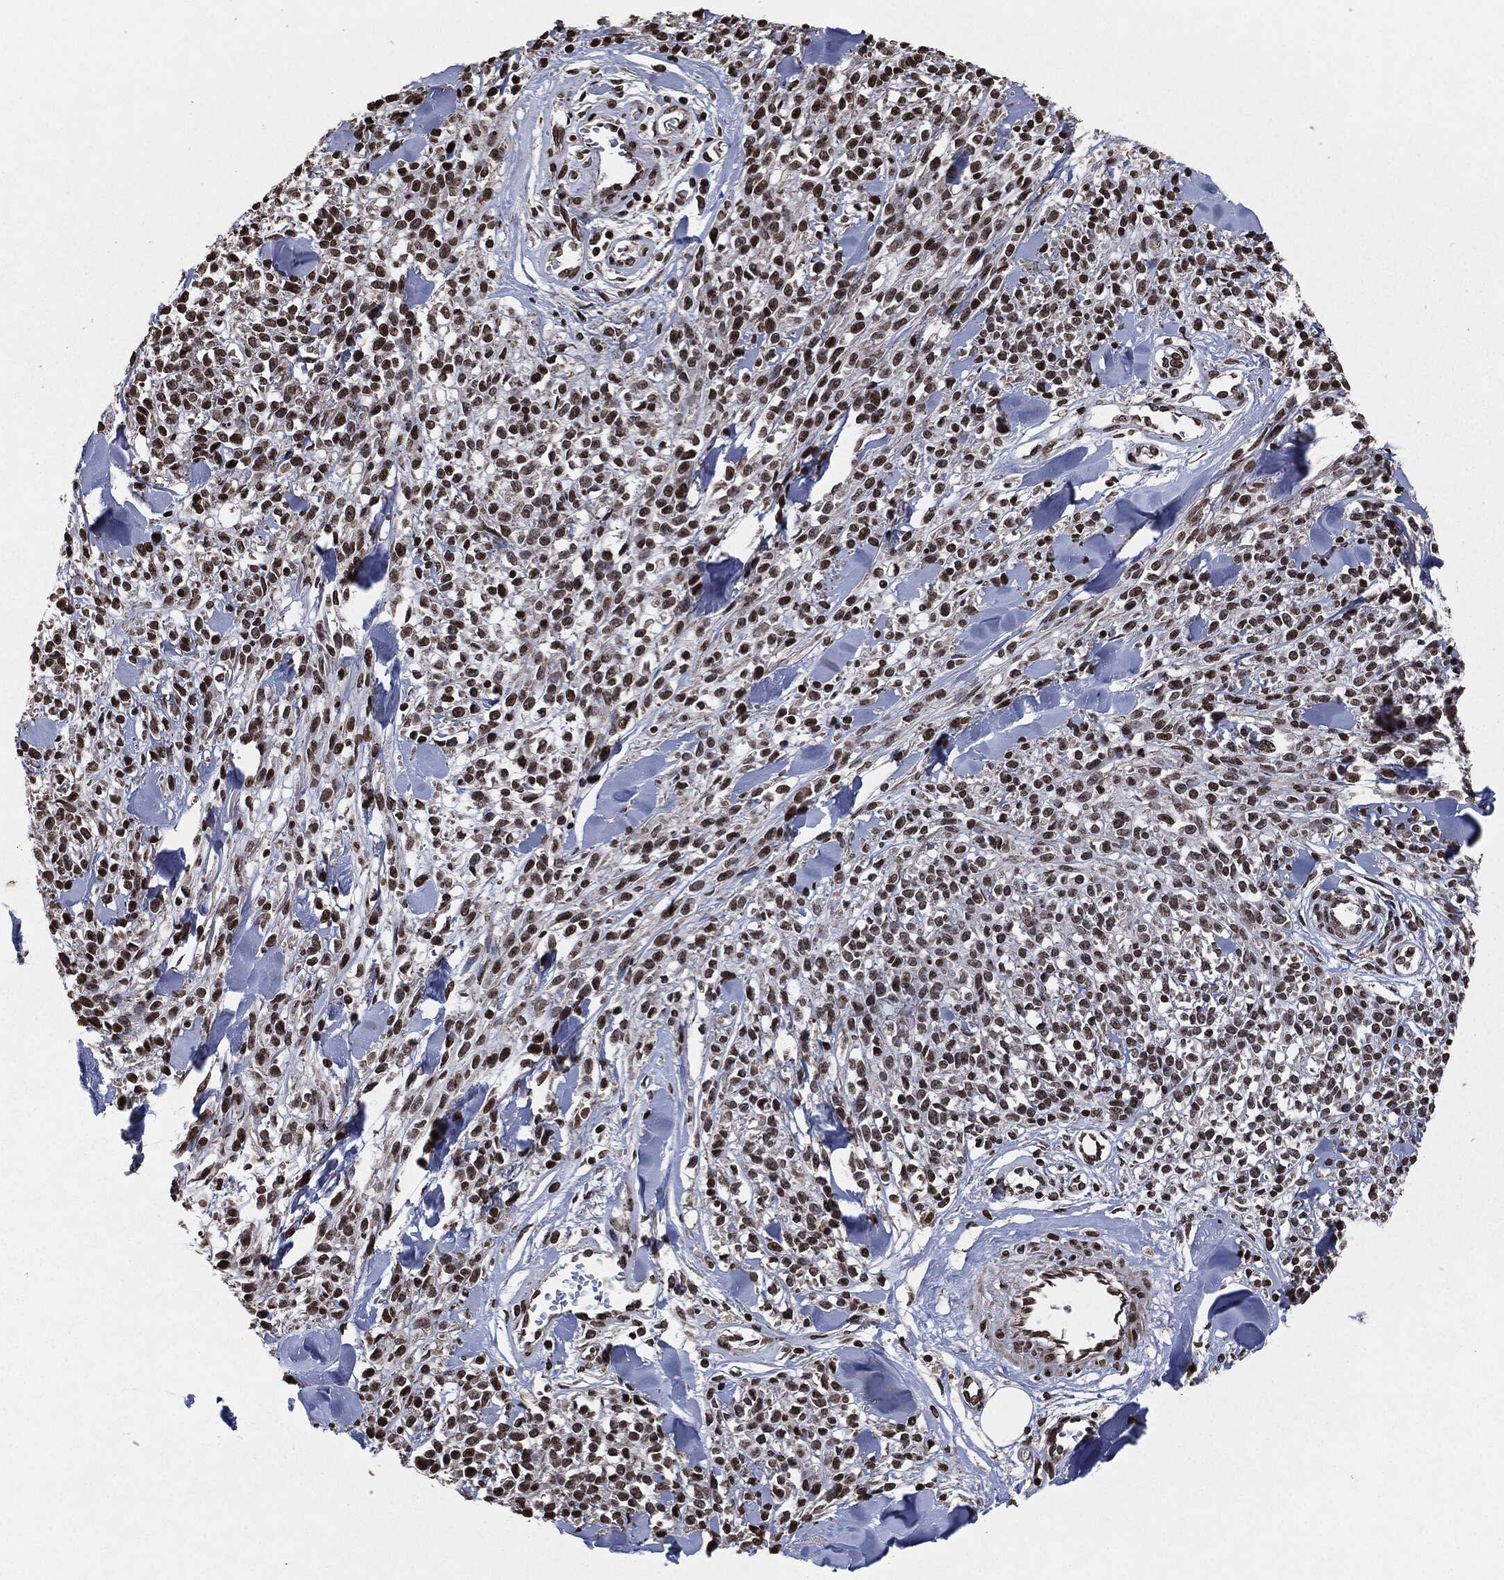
{"staining": {"intensity": "moderate", "quantity": "25%-75%", "location": "nuclear"}, "tissue": "melanoma", "cell_type": "Tumor cells", "image_type": "cancer", "snomed": [{"axis": "morphology", "description": "Malignant melanoma, NOS"}, {"axis": "topography", "description": "Skin"}, {"axis": "topography", "description": "Skin of trunk"}], "caption": "IHC (DAB) staining of human melanoma shows moderate nuclear protein expression in approximately 25%-75% of tumor cells. The staining was performed using DAB (3,3'-diaminobenzidine), with brown indicating positive protein expression. Nuclei are stained blue with hematoxylin.", "gene": "JUN", "patient": {"sex": "male", "age": 74}}